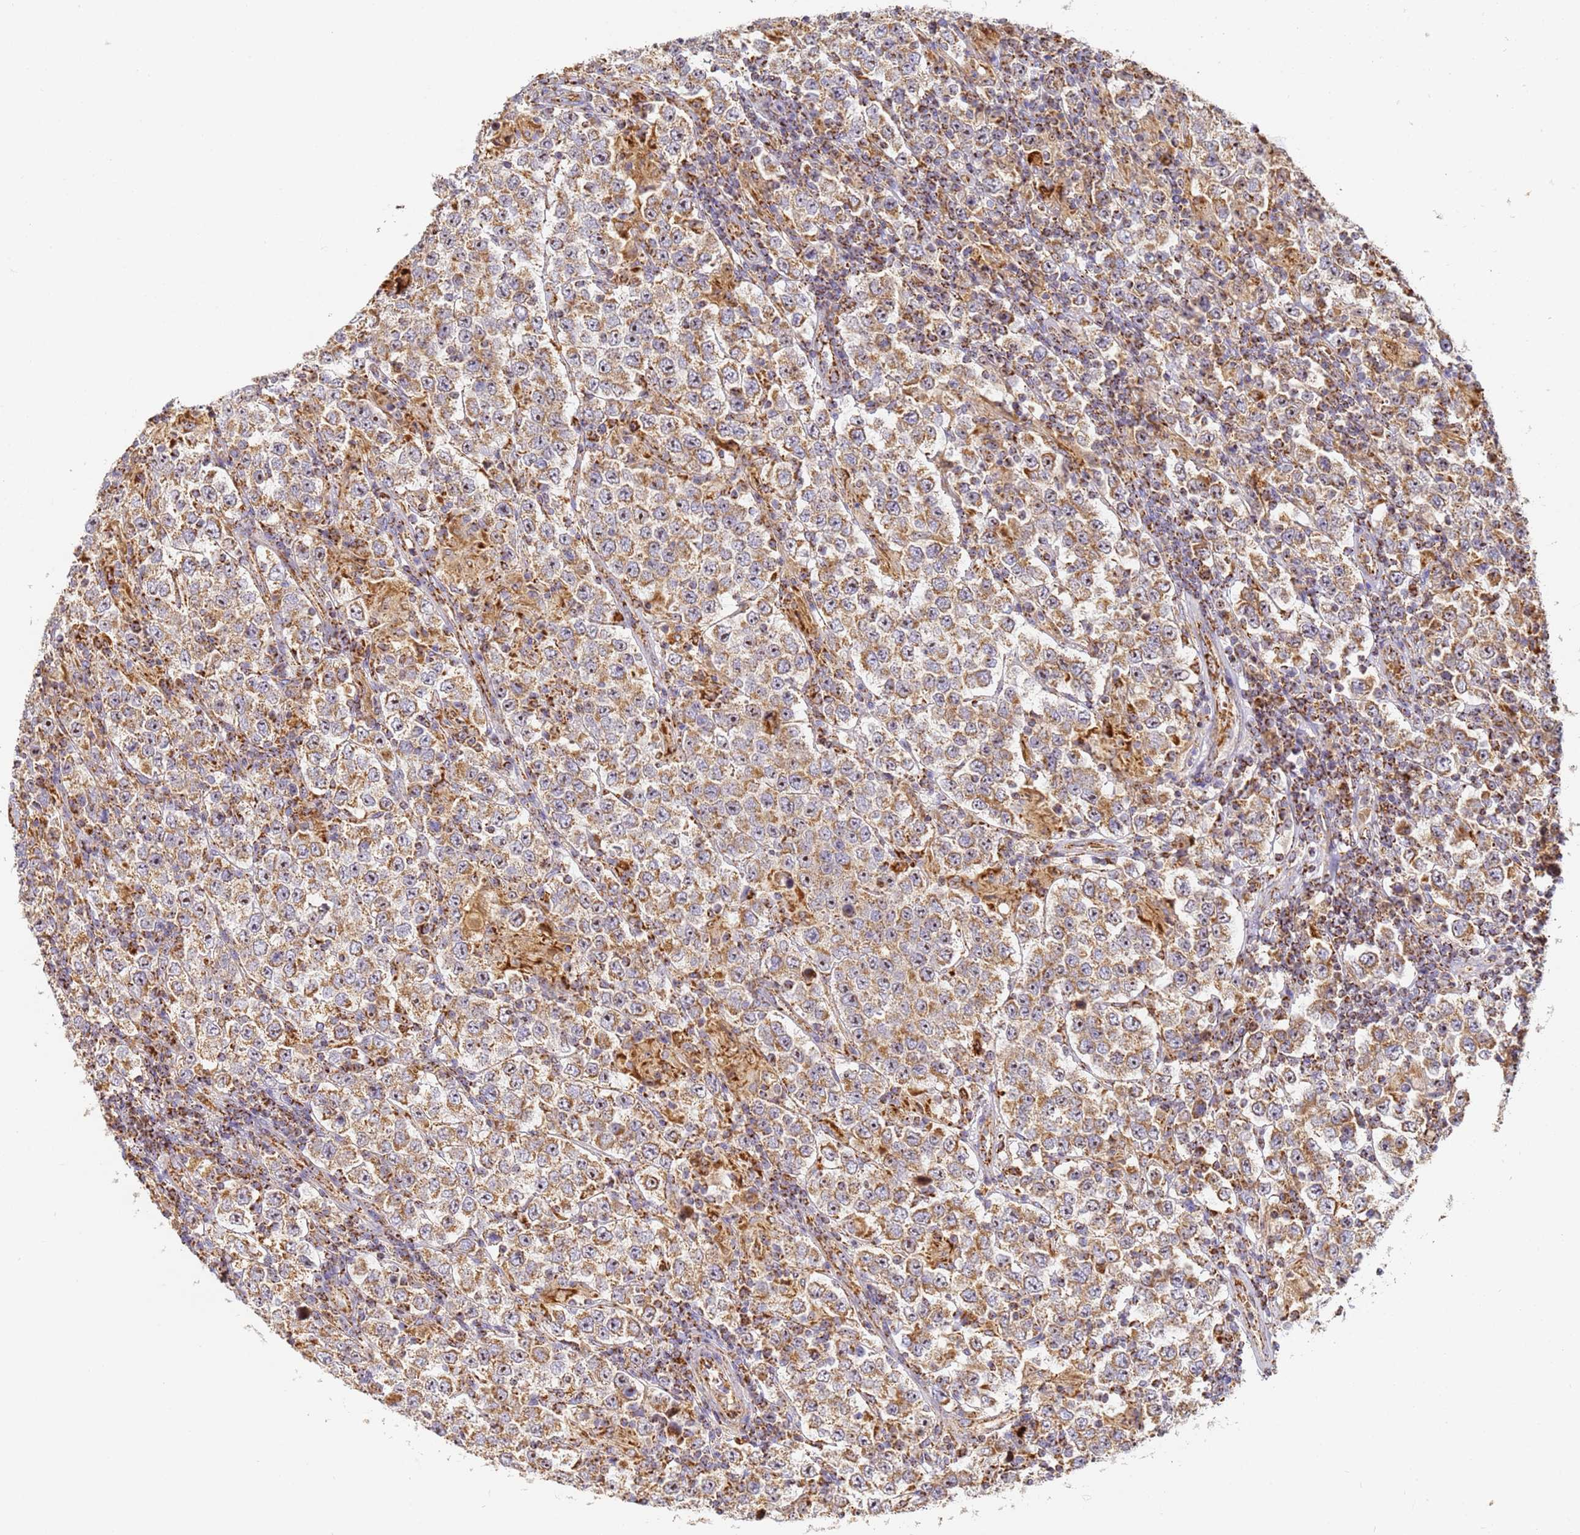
{"staining": {"intensity": "moderate", "quantity": ">75%", "location": "cytoplasmic/membranous"}, "tissue": "testis cancer", "cell_type": "Tumor cells", "image_type": "cancer", "snomed": [{"axis": "morphology", "description": "Normal tissue, NOS"}, {"axis": "morphology", "description": "Urothelial carcinoma, High grade"}, {"axis": "morphology", "description": "Seminoma, NOS"}, {"axis": "morphology", "description": "Carcinoma, Embryonal, NOS"}, {"axis": "topography", "description": "Urinary bladder"}, {"axis": "topography", "description": "Testis"}], "caption": "Moderate cytoplasmic/membranous positivity is seen in approximately >75% of tumor cells in seminoma (testis). The protein of interest is stained brown, and the nuclei are stained in blue (DAB IHC with brightfield microscopy, high magnification).", "gene": "FRG2C", "patient": {"sex": "male", "age": 41}}